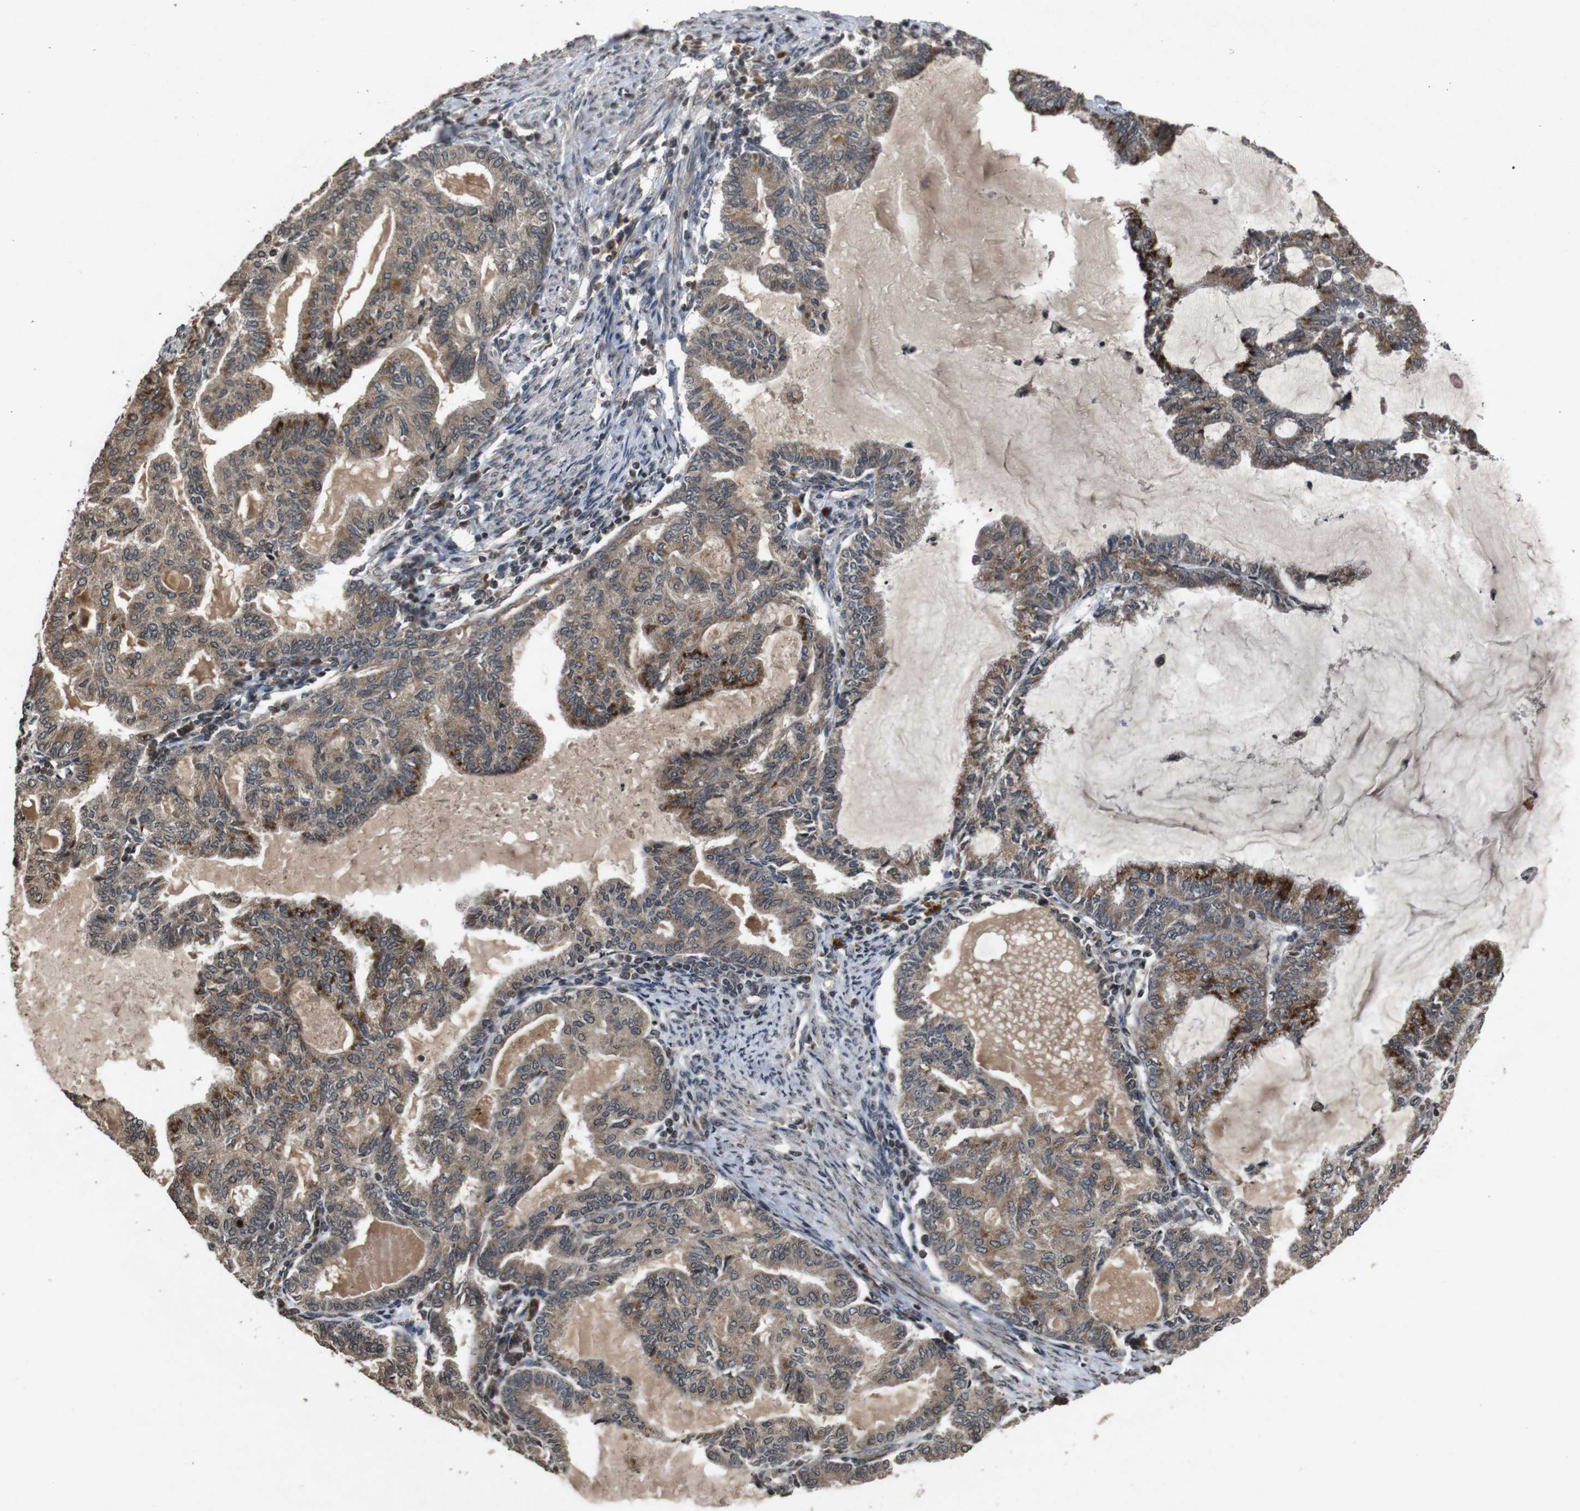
{"staining": {"intensity": "moderate", "quantity": ">75%", "location": "cytoplasmic/membranous"}, "tissue": "endometrial cancer", "cell_type": "Tumor cells", "image_type": "cancer", "snomed": [{"axis": "morphology", "description": "Adenocarcinoma, NOS"}, {"axis": "topography", "description": "Endometrium"}], "caption": "The histopathology image shows staining of endometrial cancer (adenocarcinoma), revealing moderate cytoplasmic/membranous protein positivity (brown color) within tumor cells. Using DAB (3,3'-diaminobenzidine) (brown) and hematoxylin (blue) stains, captured at high magnification using brightfield microscopy.", "gene": "SORL1", "patient": {"sex": "female", "age": 86}}